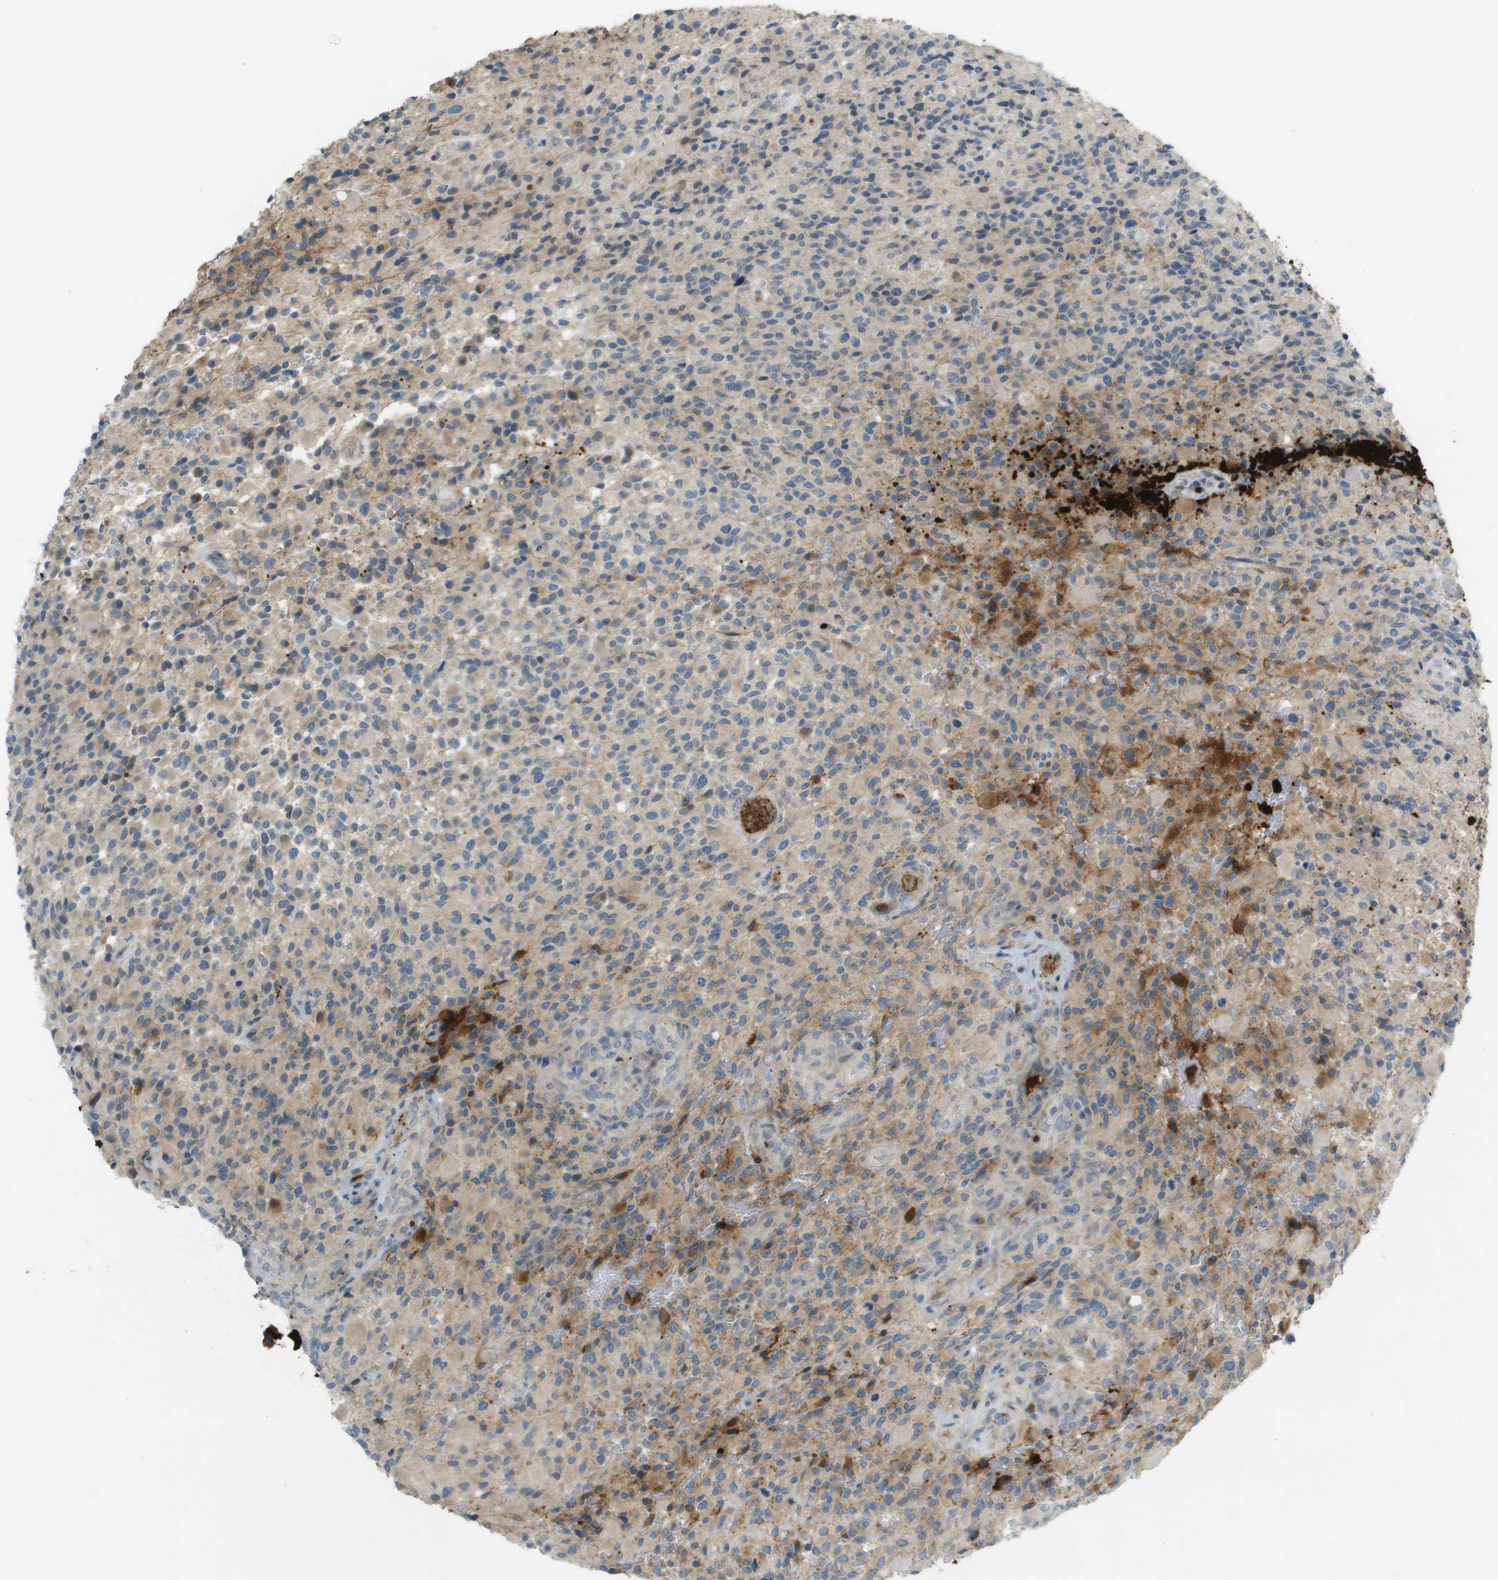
{"staining": {"intensity": "weak", "quantity": "<25%", "location": "cytoplasmic/membranous"}, "tissue": "glioma", "cell_type": "Tumor cells", "image_type": "cancer", "snomed": [{"axis": "morphology", "description": "Glioma, malignant, High grade"}, {"axis": "topography", "description": "Brain"}], "caption": "Immunohistochemistry of human glioma shows no expression in tumor cells.", "gene": "VTN", "patient": {"sex": "male", "age": 71}}